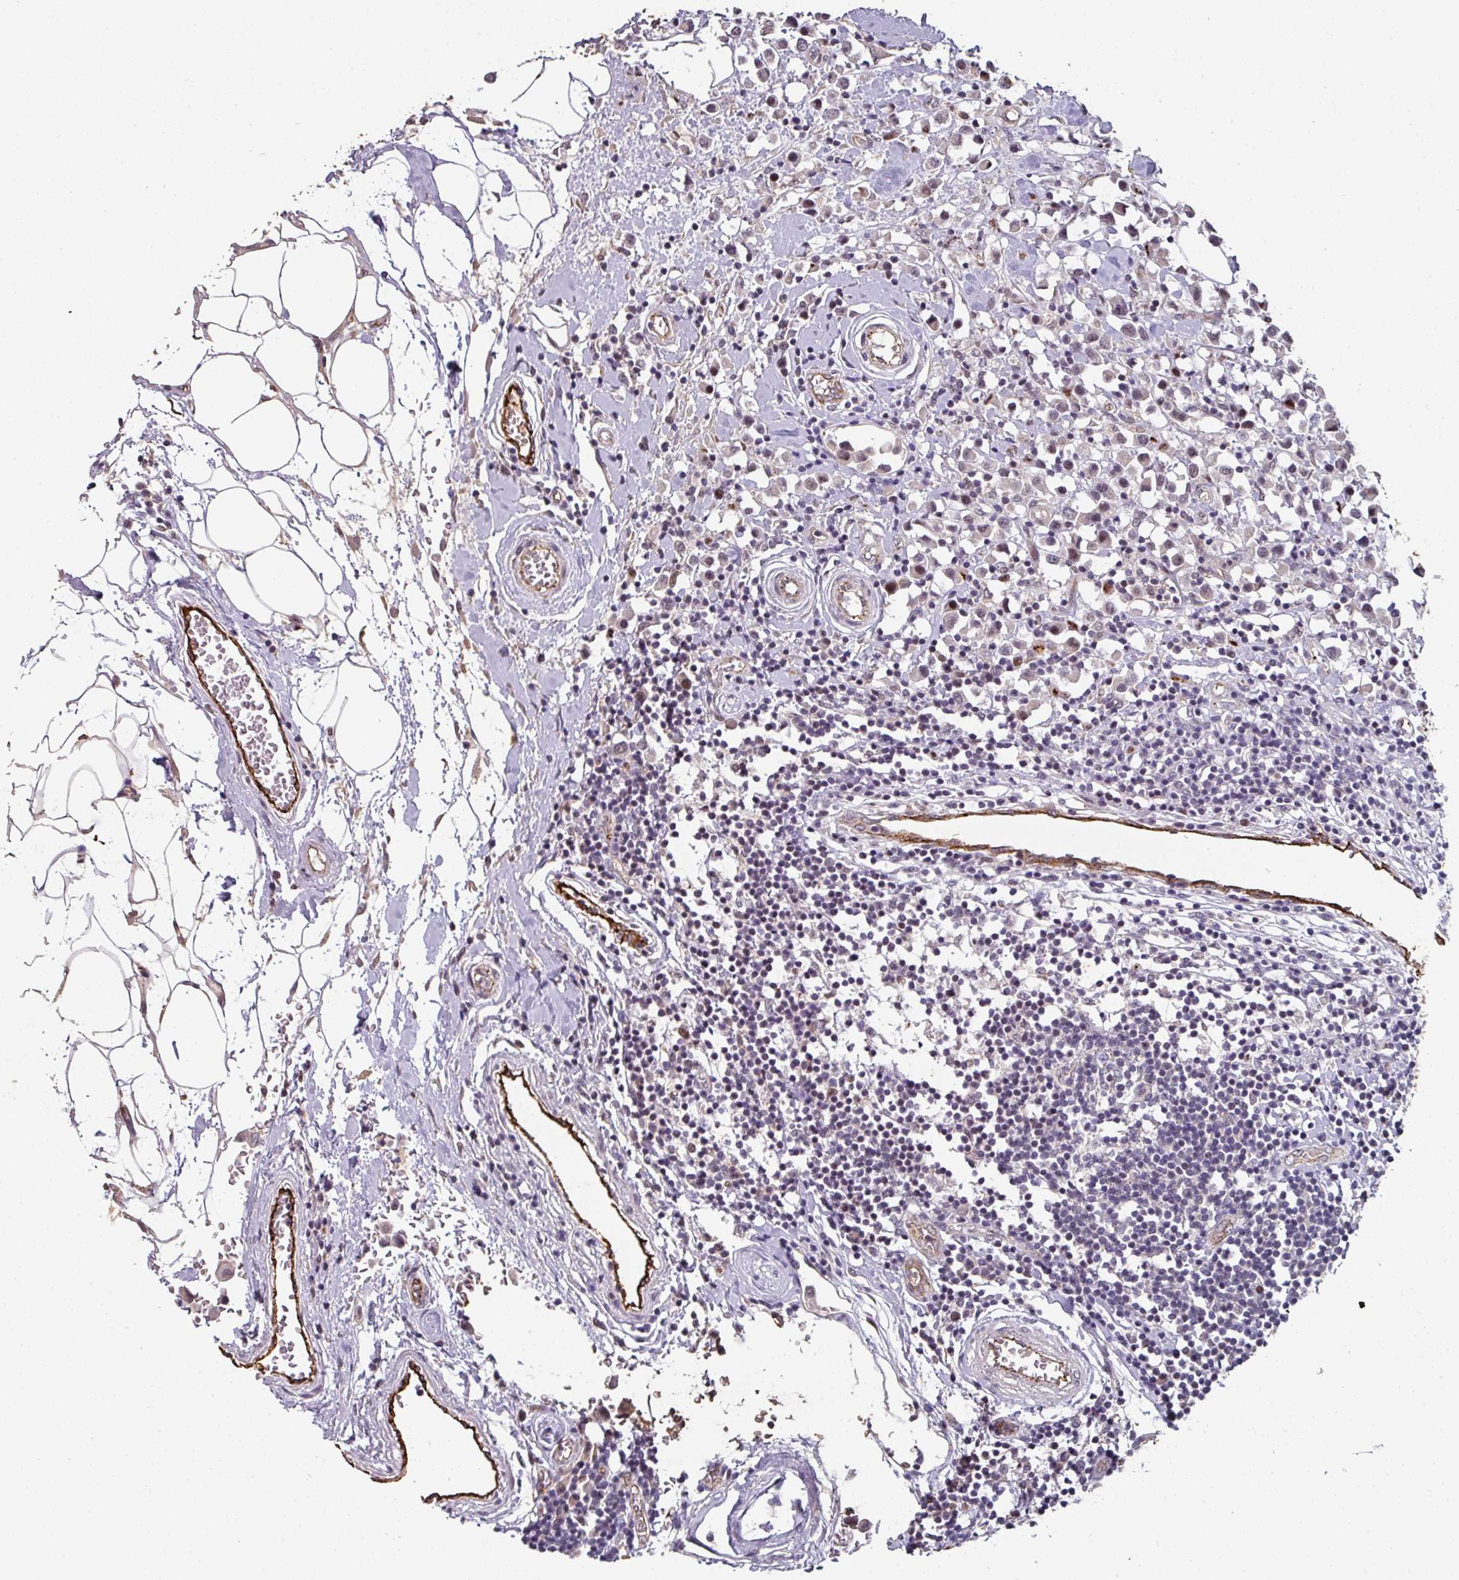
{"staining": {"intensity": "moderate", "quantity": "<25%", "location": "nuclear"}, "tissue": "breast cancer", "cell_type": "Tumor cells", "image_type": "cancer", "snomed": [{"axis": "morphology", "description": "Duct carcinoma"}, {"axis": "topography", "description": "Breast"}], "caption": "High-power microscopy captured an immunohistochemistry histopathology image of breast infiltrating ductal carcinoma, revealing moderate nuclear staining in approximately <25% of tumor cells. Using DAB (brown) and hematoxylin (blue) stains, captured at high magnification using brightfield microscopy.", "gene": "SIDT2", "patient": {"sex": "female", "age": 61}}